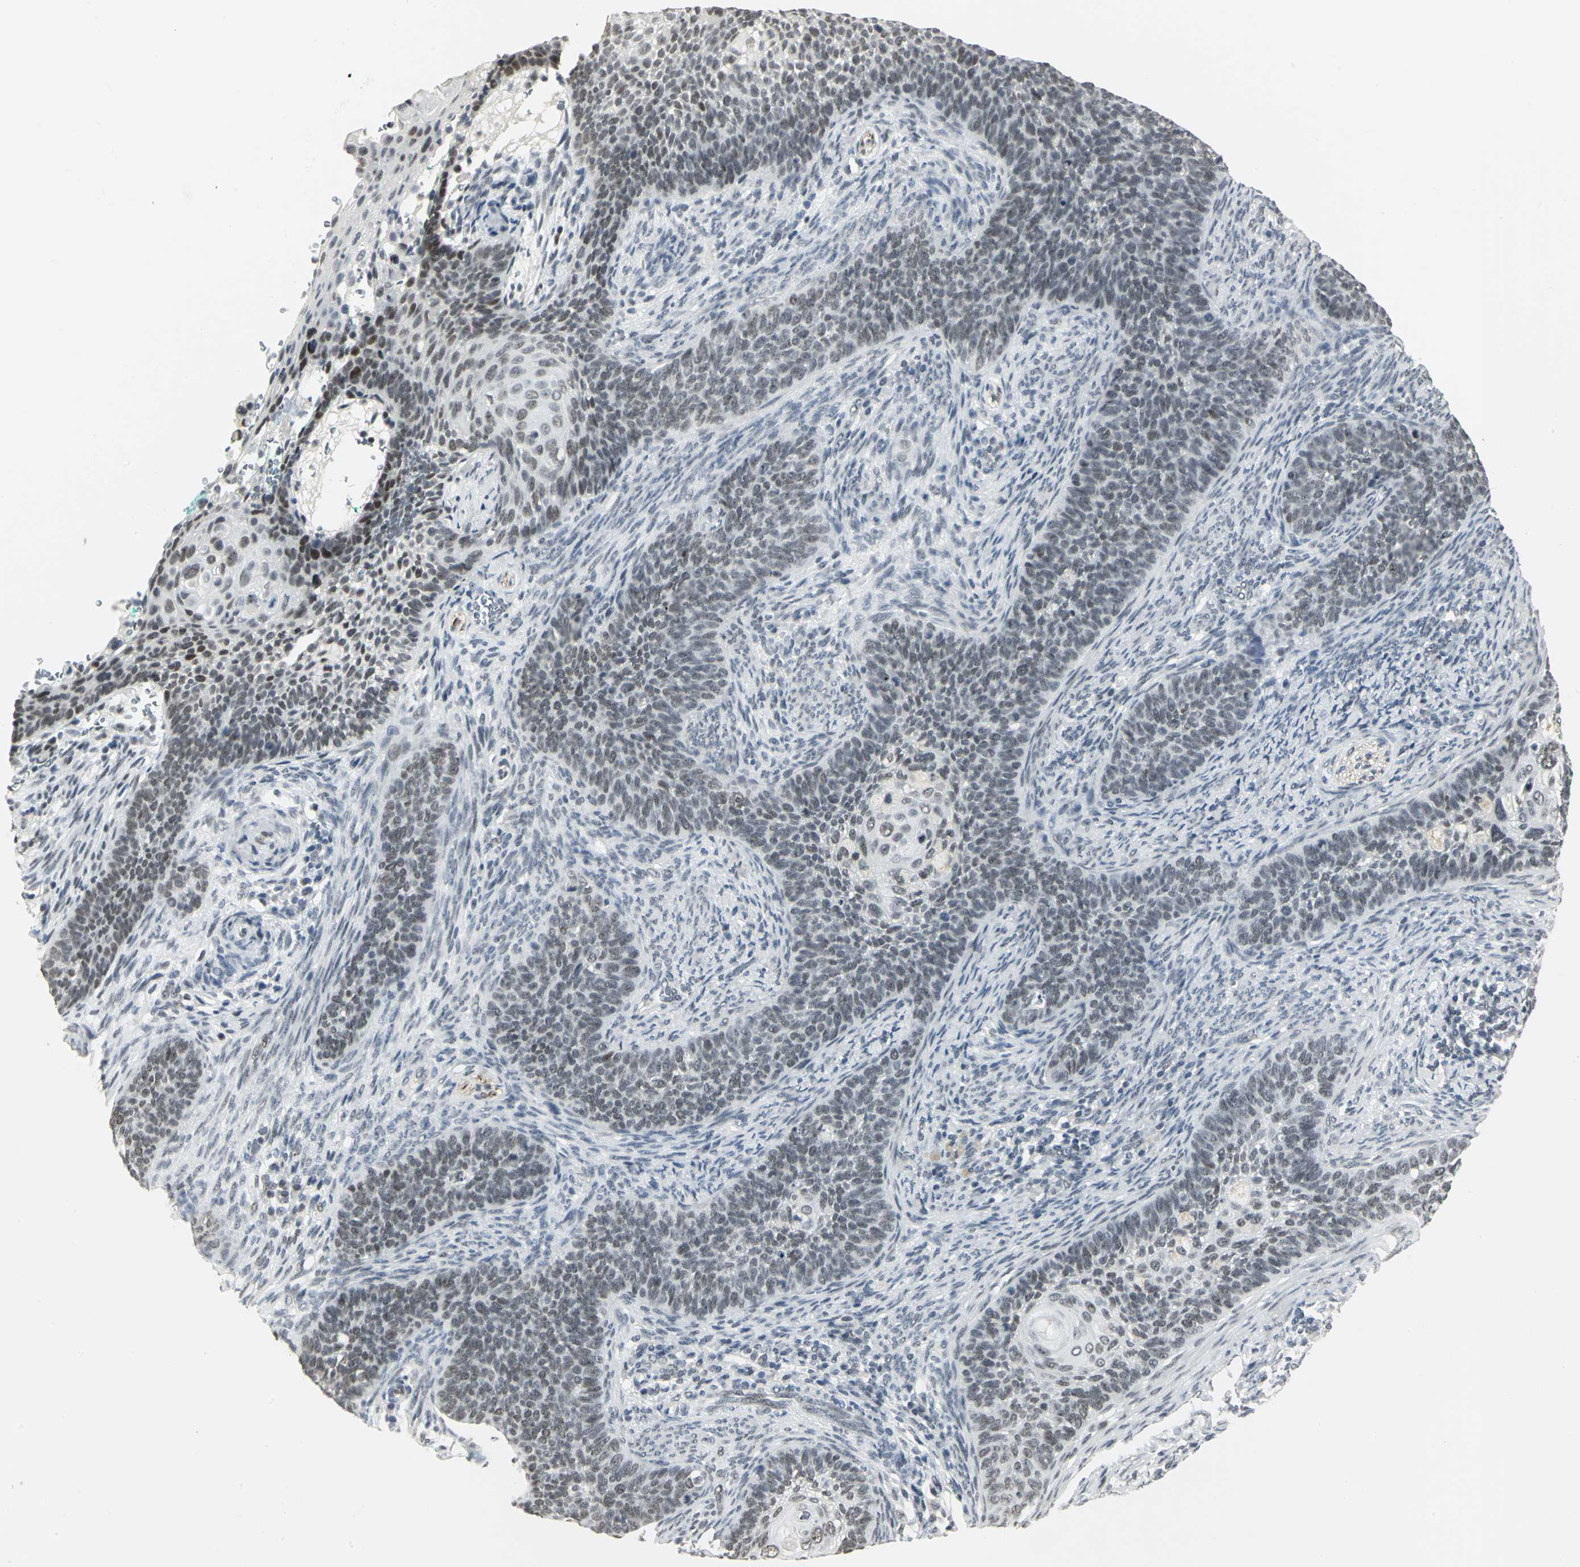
{"staining": {"intensity": "moderate", "quantity": ">75%", "location": "nuclear"}, "tissue": "cervical cancer", "cell_type": "Tumor cells", "image_type": "cancer", "snomed": [{"axis": "morphology", "description": "Squamous cell carcinoma, NOS"}, {"axis": "topography", "description": "Cervix"}], "caption": "Tumor cells demonstrate medium levels of moderate nuclear positivity in about >75% of cells in cervical cancer (squamous cell carcinoma).", "gene": "CBX3", "patient": {"sex": "female", "age": 33}}